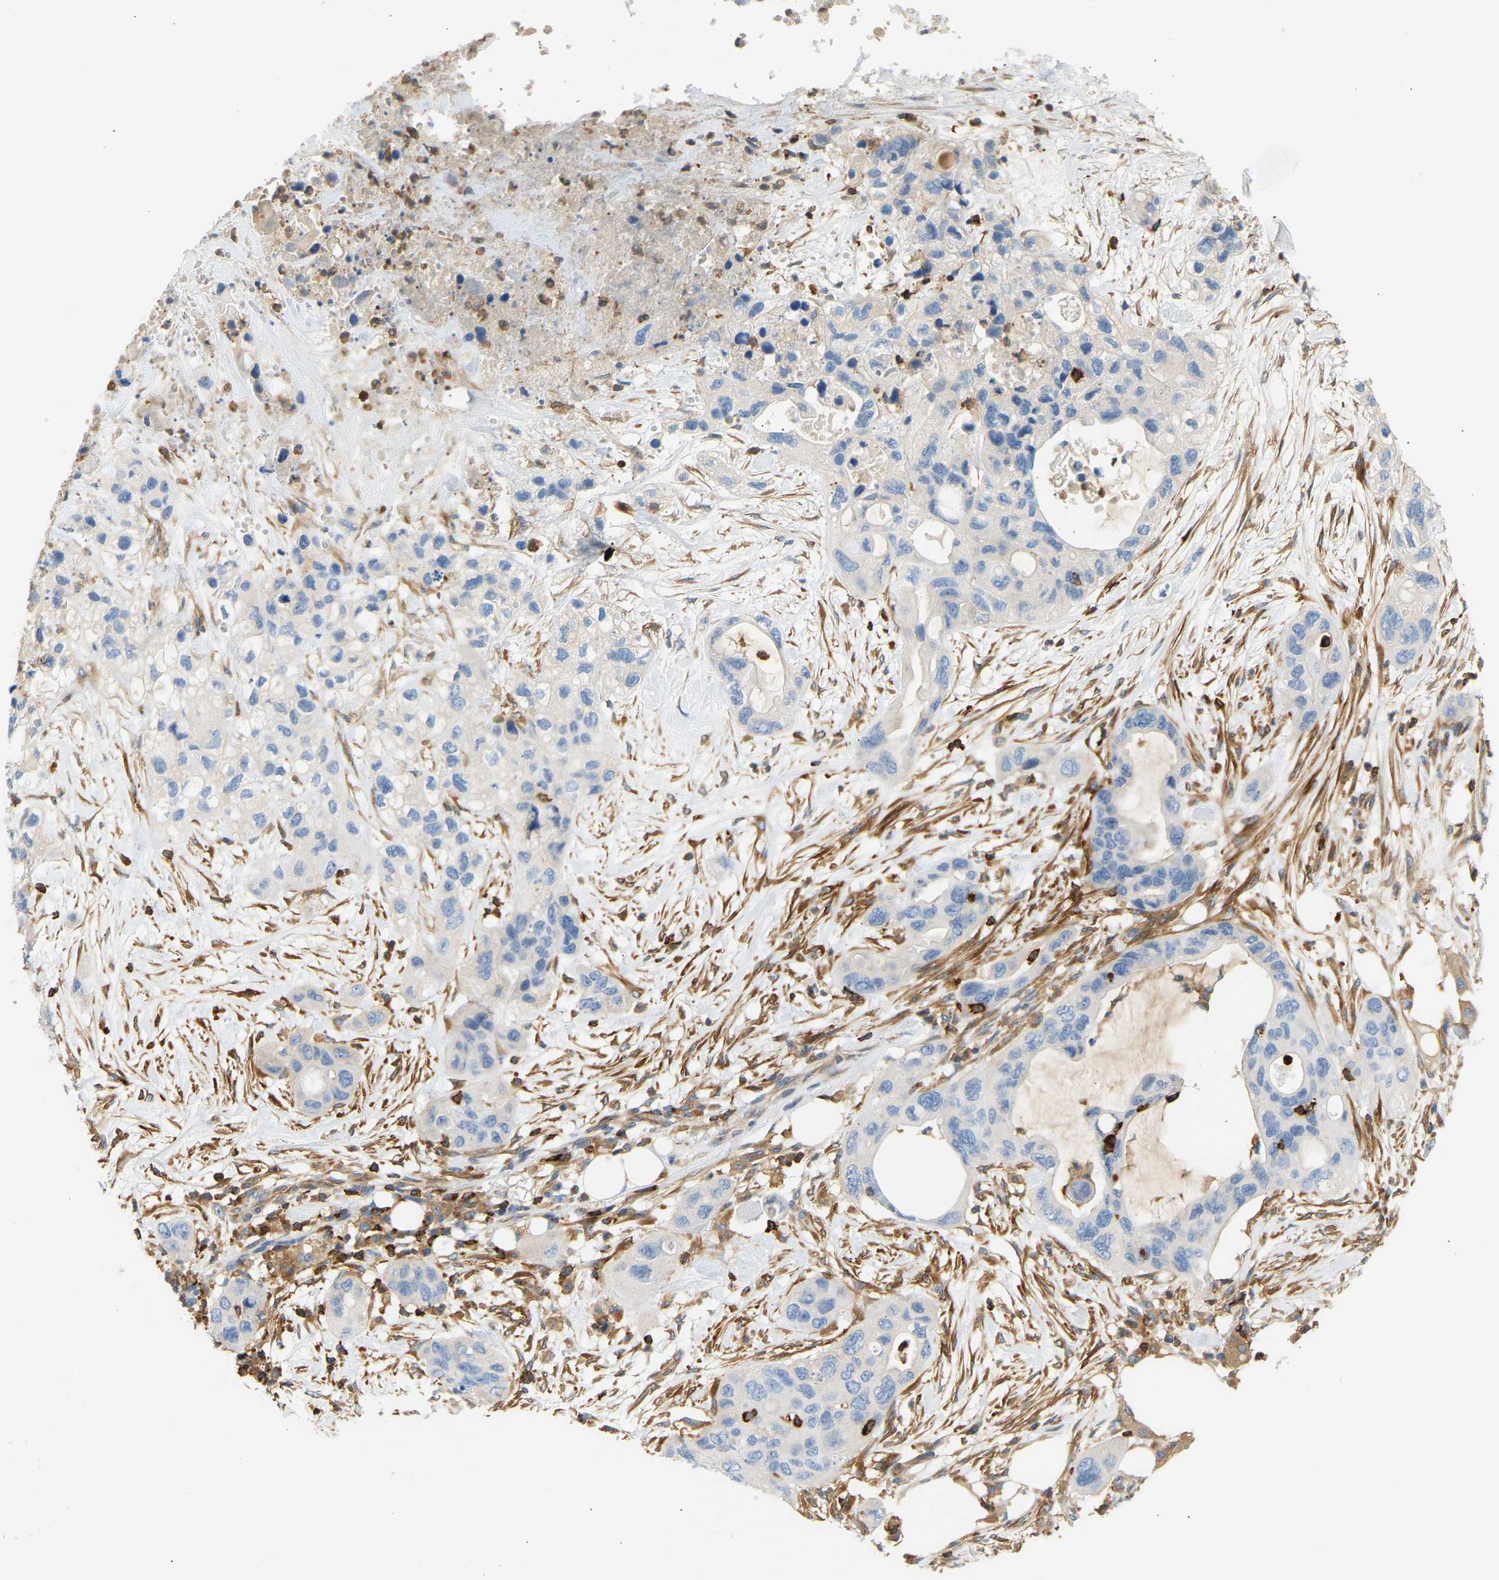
{"staining": {"intensity": "negative", "quantity": "none", "location": "none"}, "tissue": "pancreatic cancer", "cell_type": "Tumor cells", "image_type": "cancer", "snomed": [{"axis": "morphology", "description": "Adenocarcinoma, NOS"}, {"axis": "topography", "description": "Pancreas"}], "caption": "An immunohistochemistry (IHC) photomicrograph of pancreatic cancer is shown. There is no staining in tumor cells of pancreatic cancer.", "gene": "FNBP1", "patient": {"sex": "female", "age": 71}}